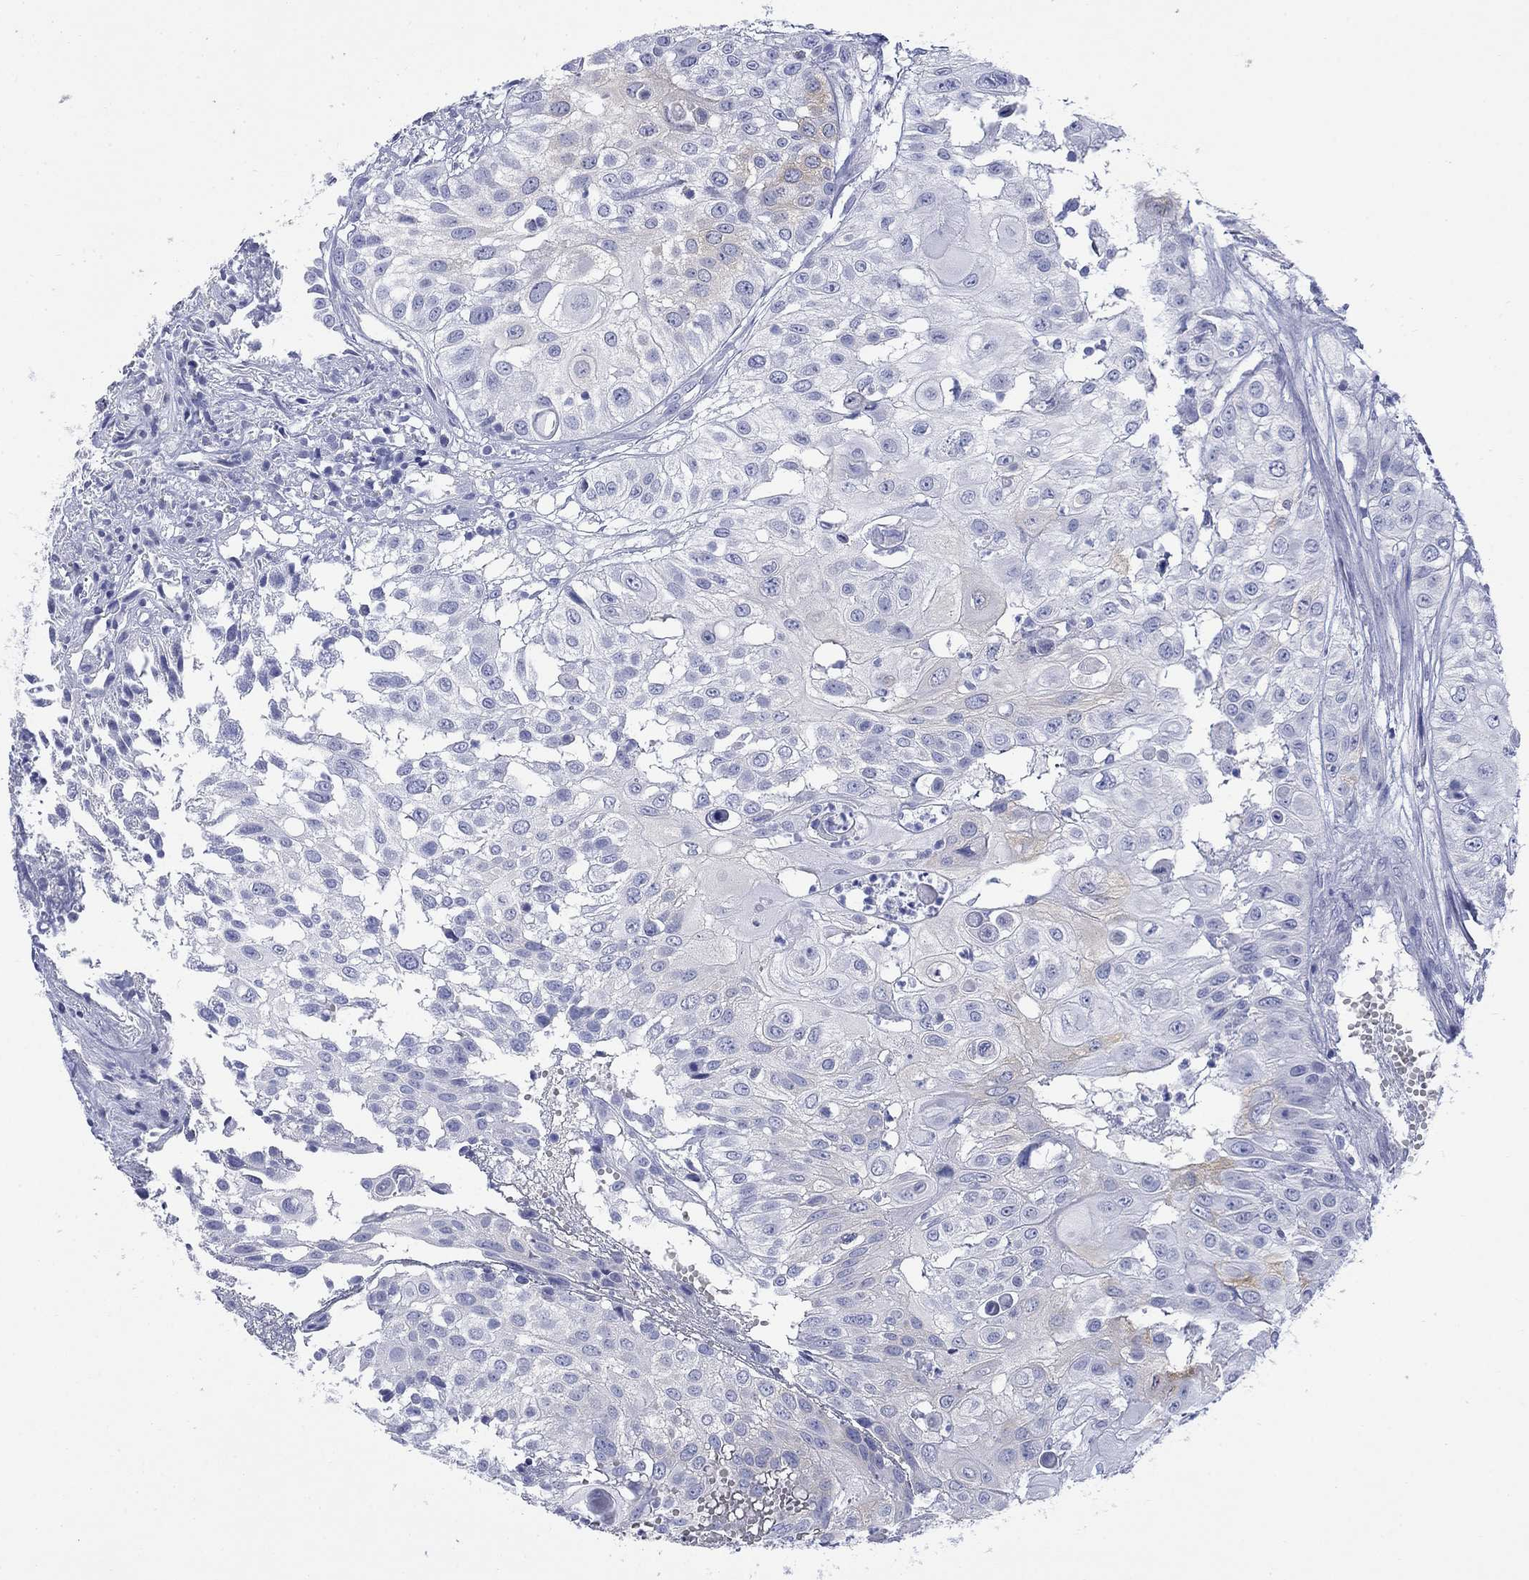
{"staining": {"intensity": "negative", "quantity": "none", "location": "none"}, "tissue": "urothelial cancer", "cell_type": "Tumor cells", "image_type": "cancer", "snomed": [{"axis": "morphology", "description": "Urothelial carcinoma, High grade"}, {"axis": "topography", "description": "Urinary bladder"}], "caption": "DAB (3,3'-diaminobenzidine) immunohistochemical staining of human high-grade urothelial carcinoma demonstrates no significant expression in tumor cells.", "gene": "IGF2BP3", "patient": {"sex": "female", "age": 79}}